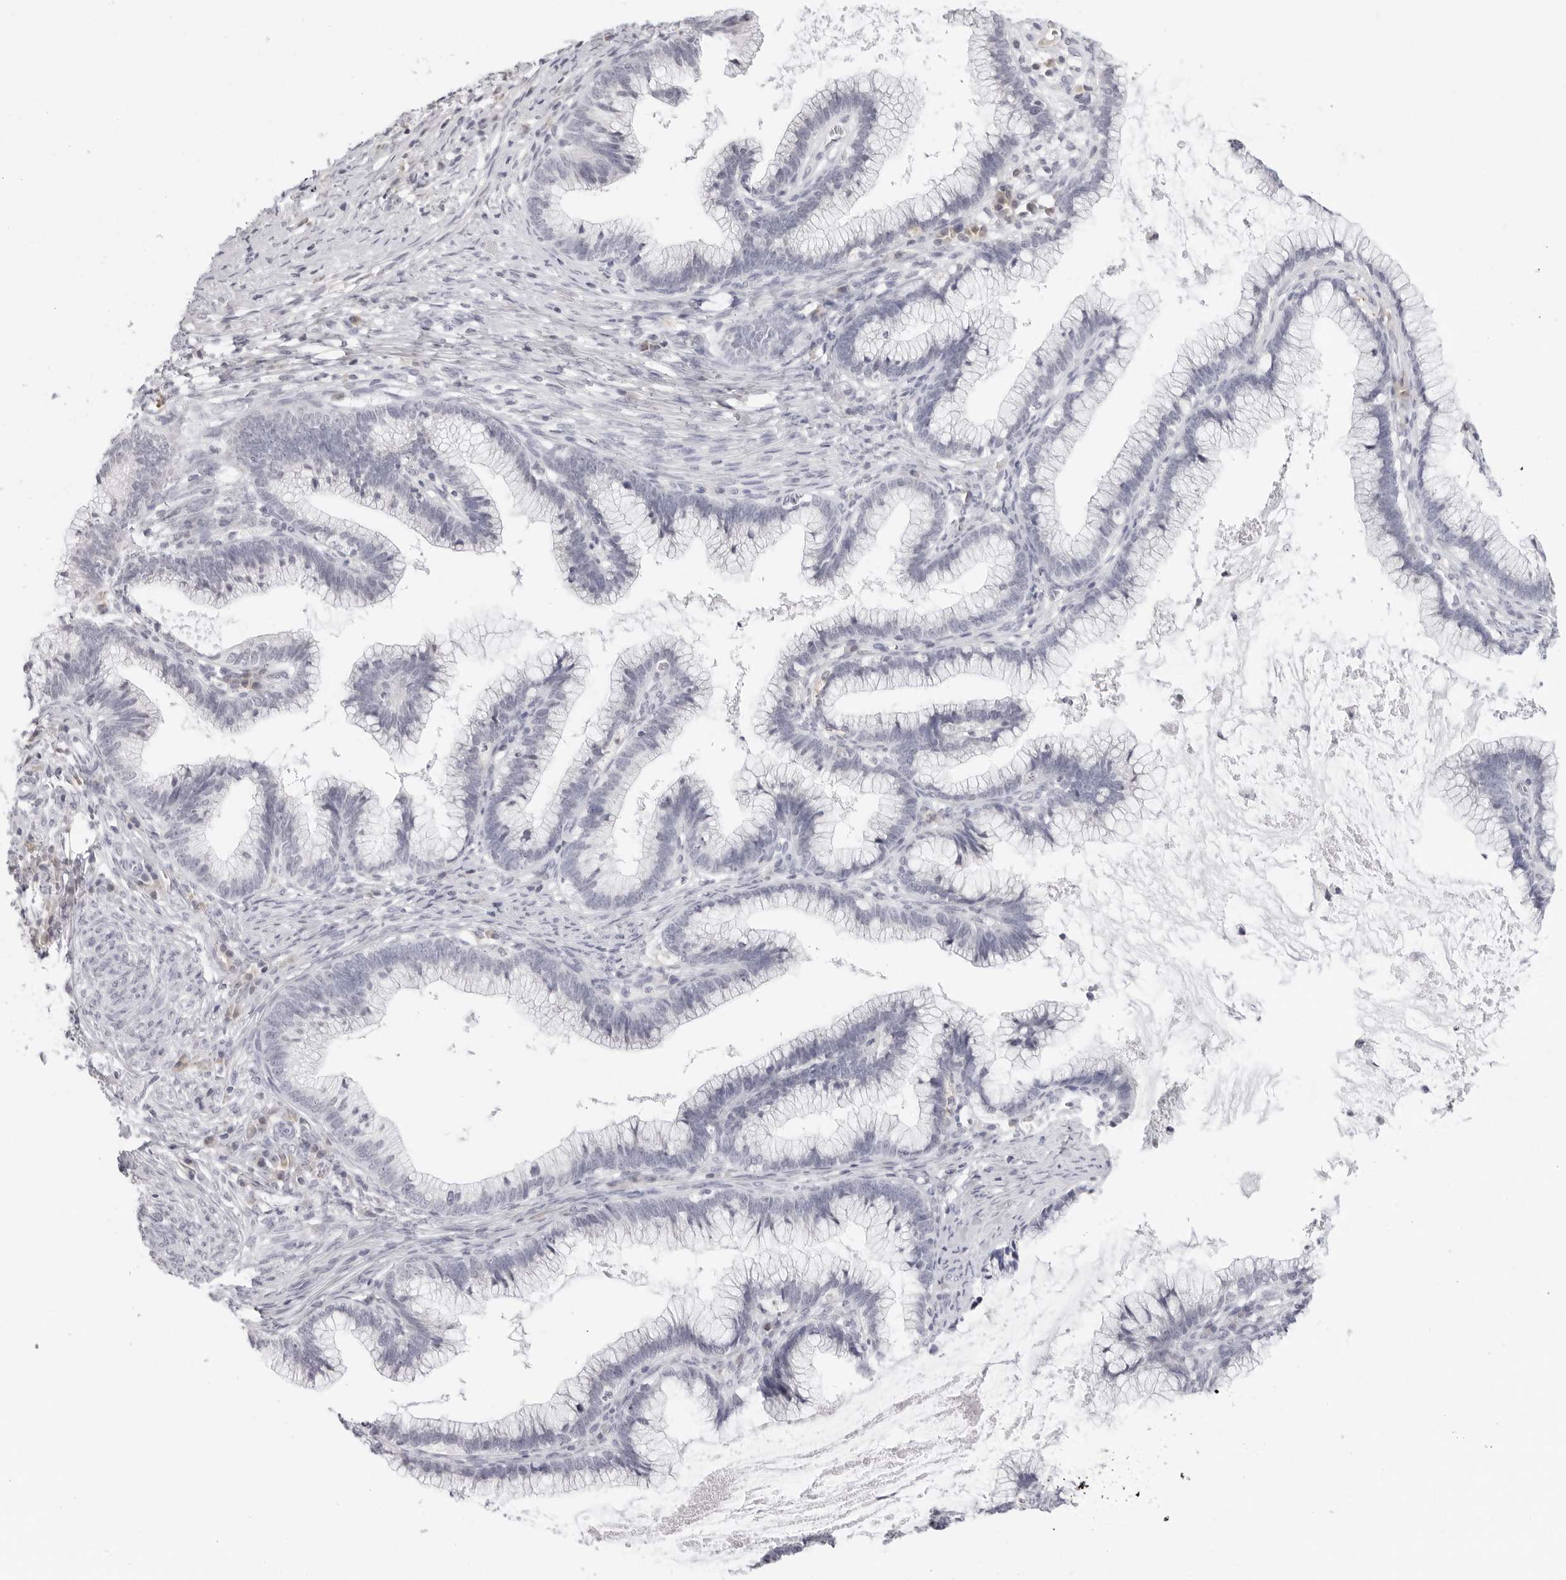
{"staining": {"intensity": "negative", "quantity": "none", "location": "none"}, "tissue": "cervical cancer", "cell_type": "Tumor cells", "image_type": "cancer", "snomed": [{"axis": "morphology", "description": "Adenocarcinoma, NOS"}, {"axis": "topography", "description": "Cervix"}], "caption": "The IHC histopathology image has no significant expression in tumor cells of adenocarcinoma (cervical) tissue.", "gene": "EDN2", "patient": {"sex": "female", "age": 36}}